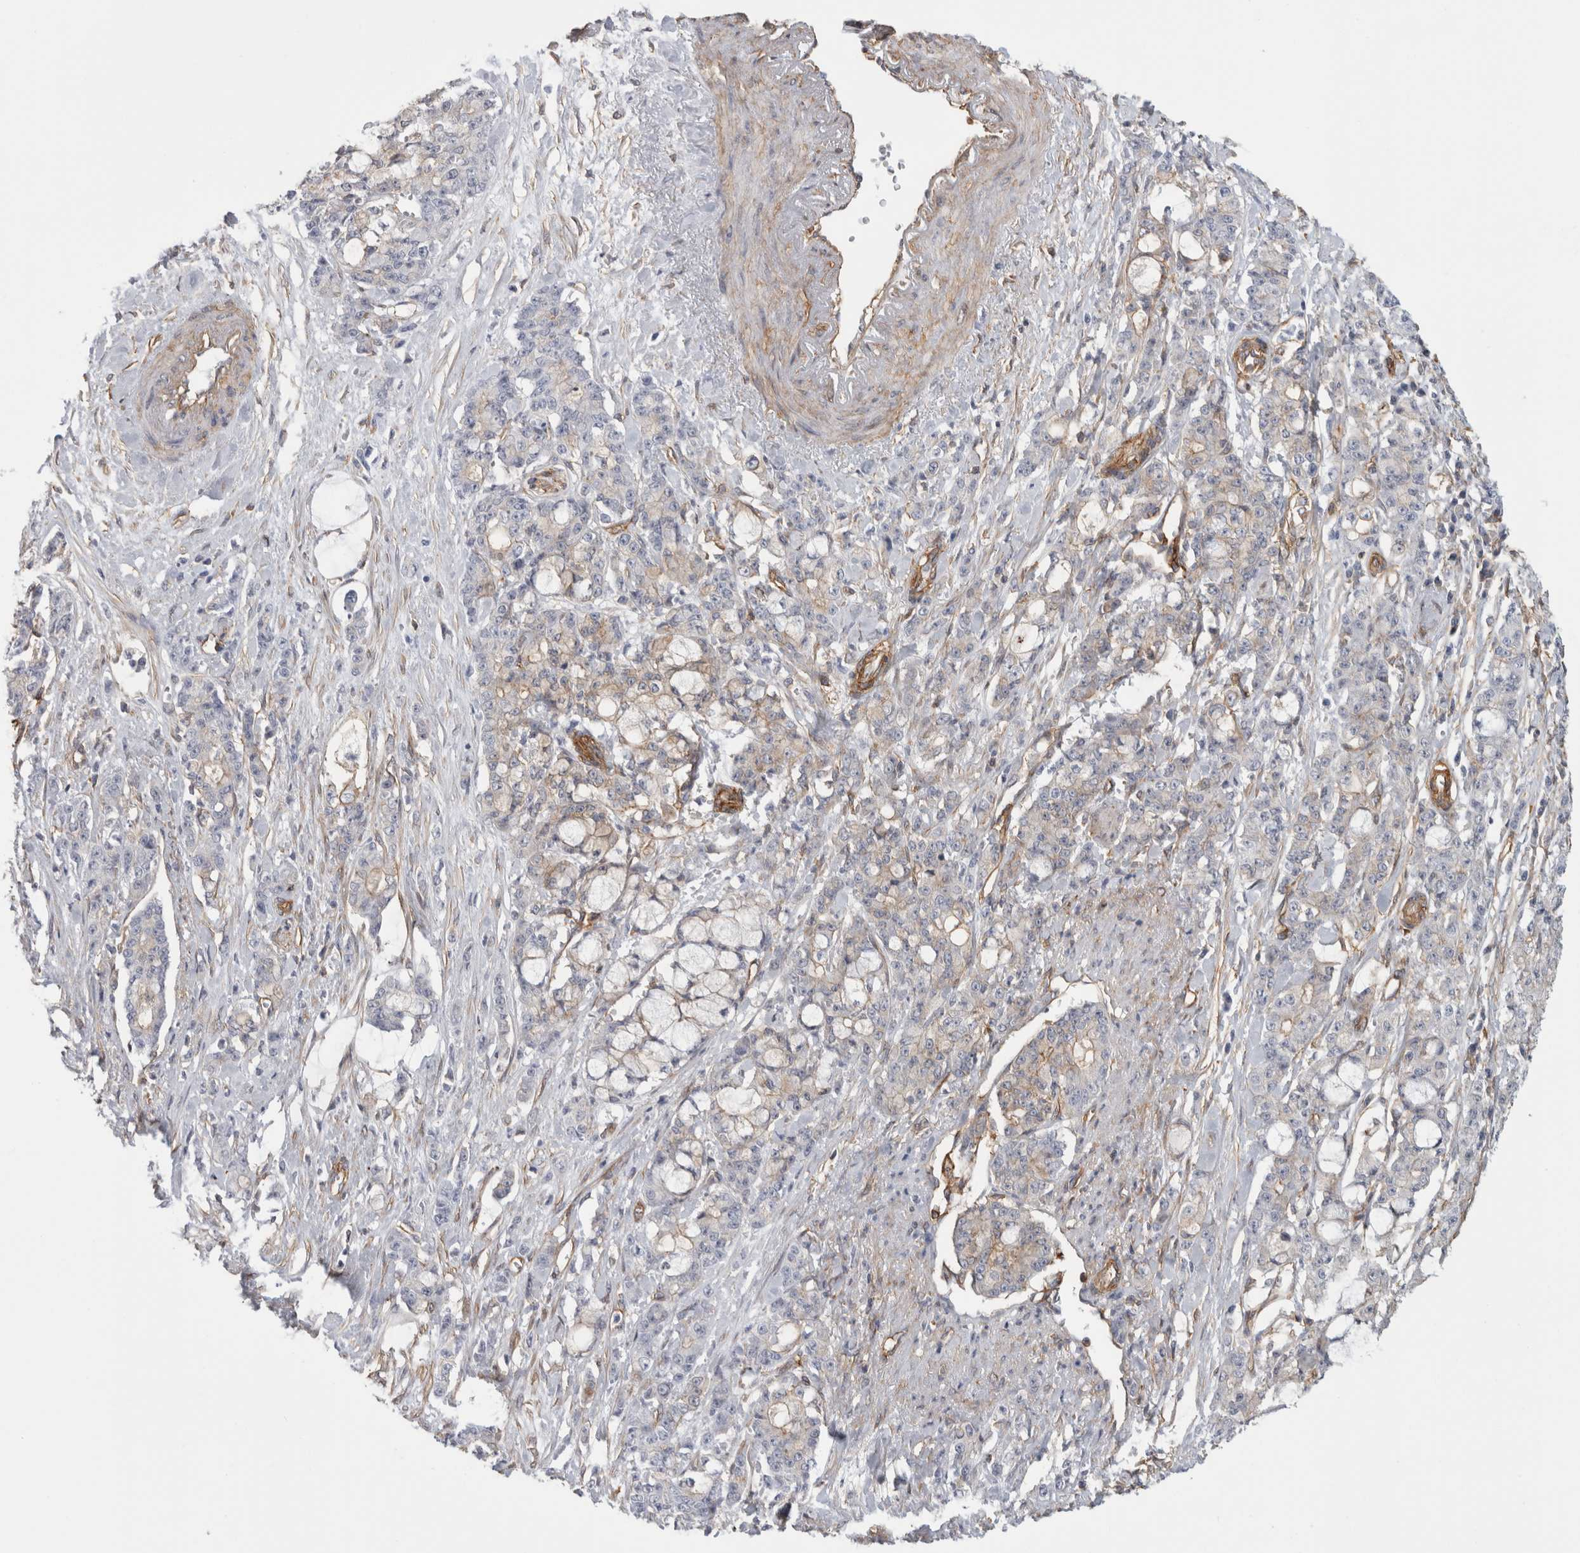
{"staining": {"intensity": "negative", "quantity": "none", "location": "none"}, "tissue": "pancreatic cancer", "cell_type": "Tumor cells", "image_type": "cancer", "snomed": [{"axis": "morphology", "description": "Adenocarcinoma, NOS"}, {"axis": "topography", "description": "Pancreas"}], "caption": "Pancreatic cancer was stained to show a protein in brown. There is no significant staining in tumor cells. (DAB (3,3'-diaminobenzidine) immunohistochemistry, high magnification).", "gene": "AHNAK", "patient": {"sex": "female", "age": 73}}